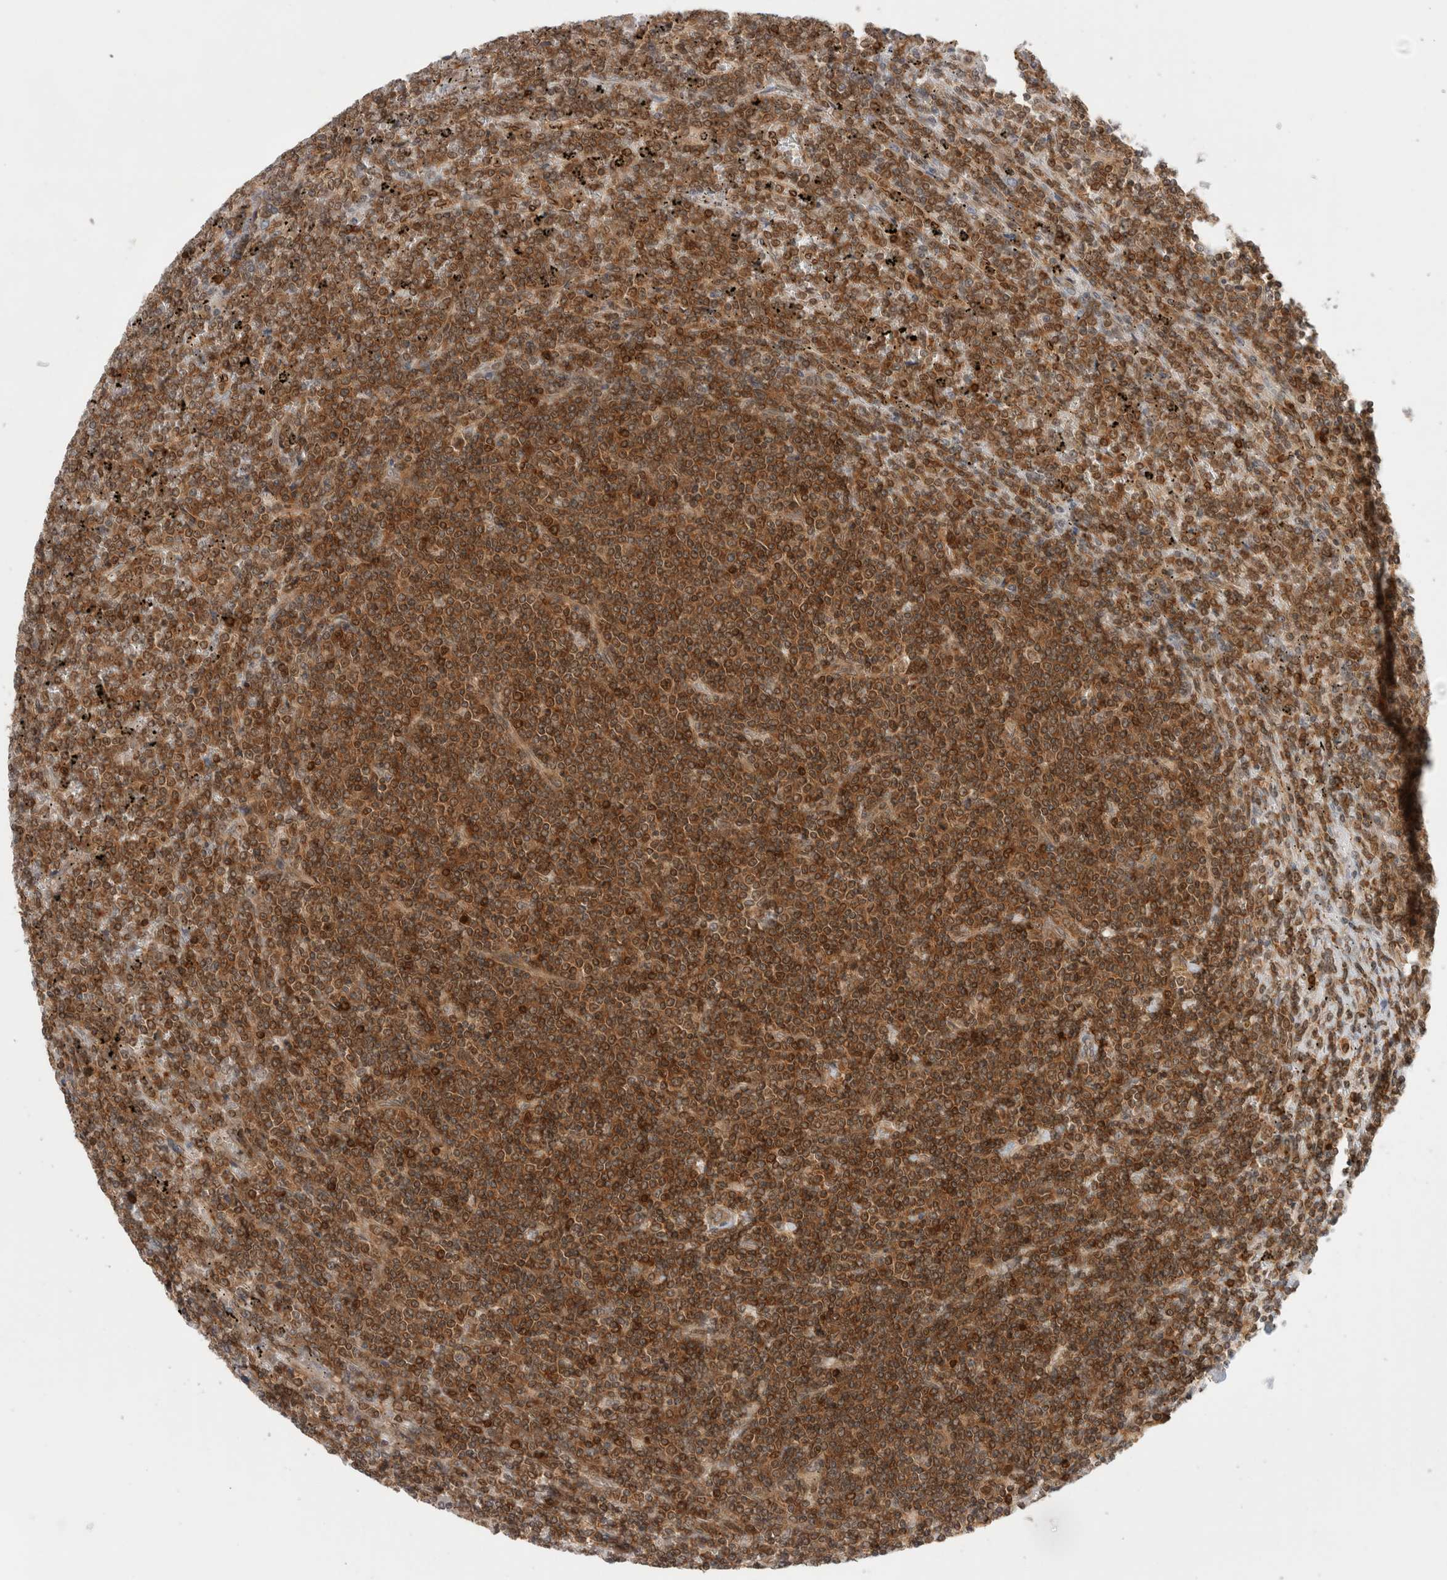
{"staining": {"intensity": "moderate", "quantity": ">75%", "location": "cytoplasmic/membranous,nuclear"}, "tissue": "lymphoma", "cell_type": "Tumor cells", "image_type": "cancer", "snomed": [{"axis": "morphology", "description": "Malignant lymphoma, non-Hodgkin's type, Low grade"}, {"axis": "topography", "description": "Spleen"}], "caption": "High-magnification brightfield microscopy of low-grade malignant lymphoma, non-Hodgkin's type stained with DAB (3,3'-diaminobenzidine) (brown) and counterstained with hematoxylin (blue). tumor cells exhibit moderate cytoplasmic/membranous and nuclear staining is identified in about>75% of cells.", "gene": "NFKB1", "patient": {"sex": "female", "age": 19}}